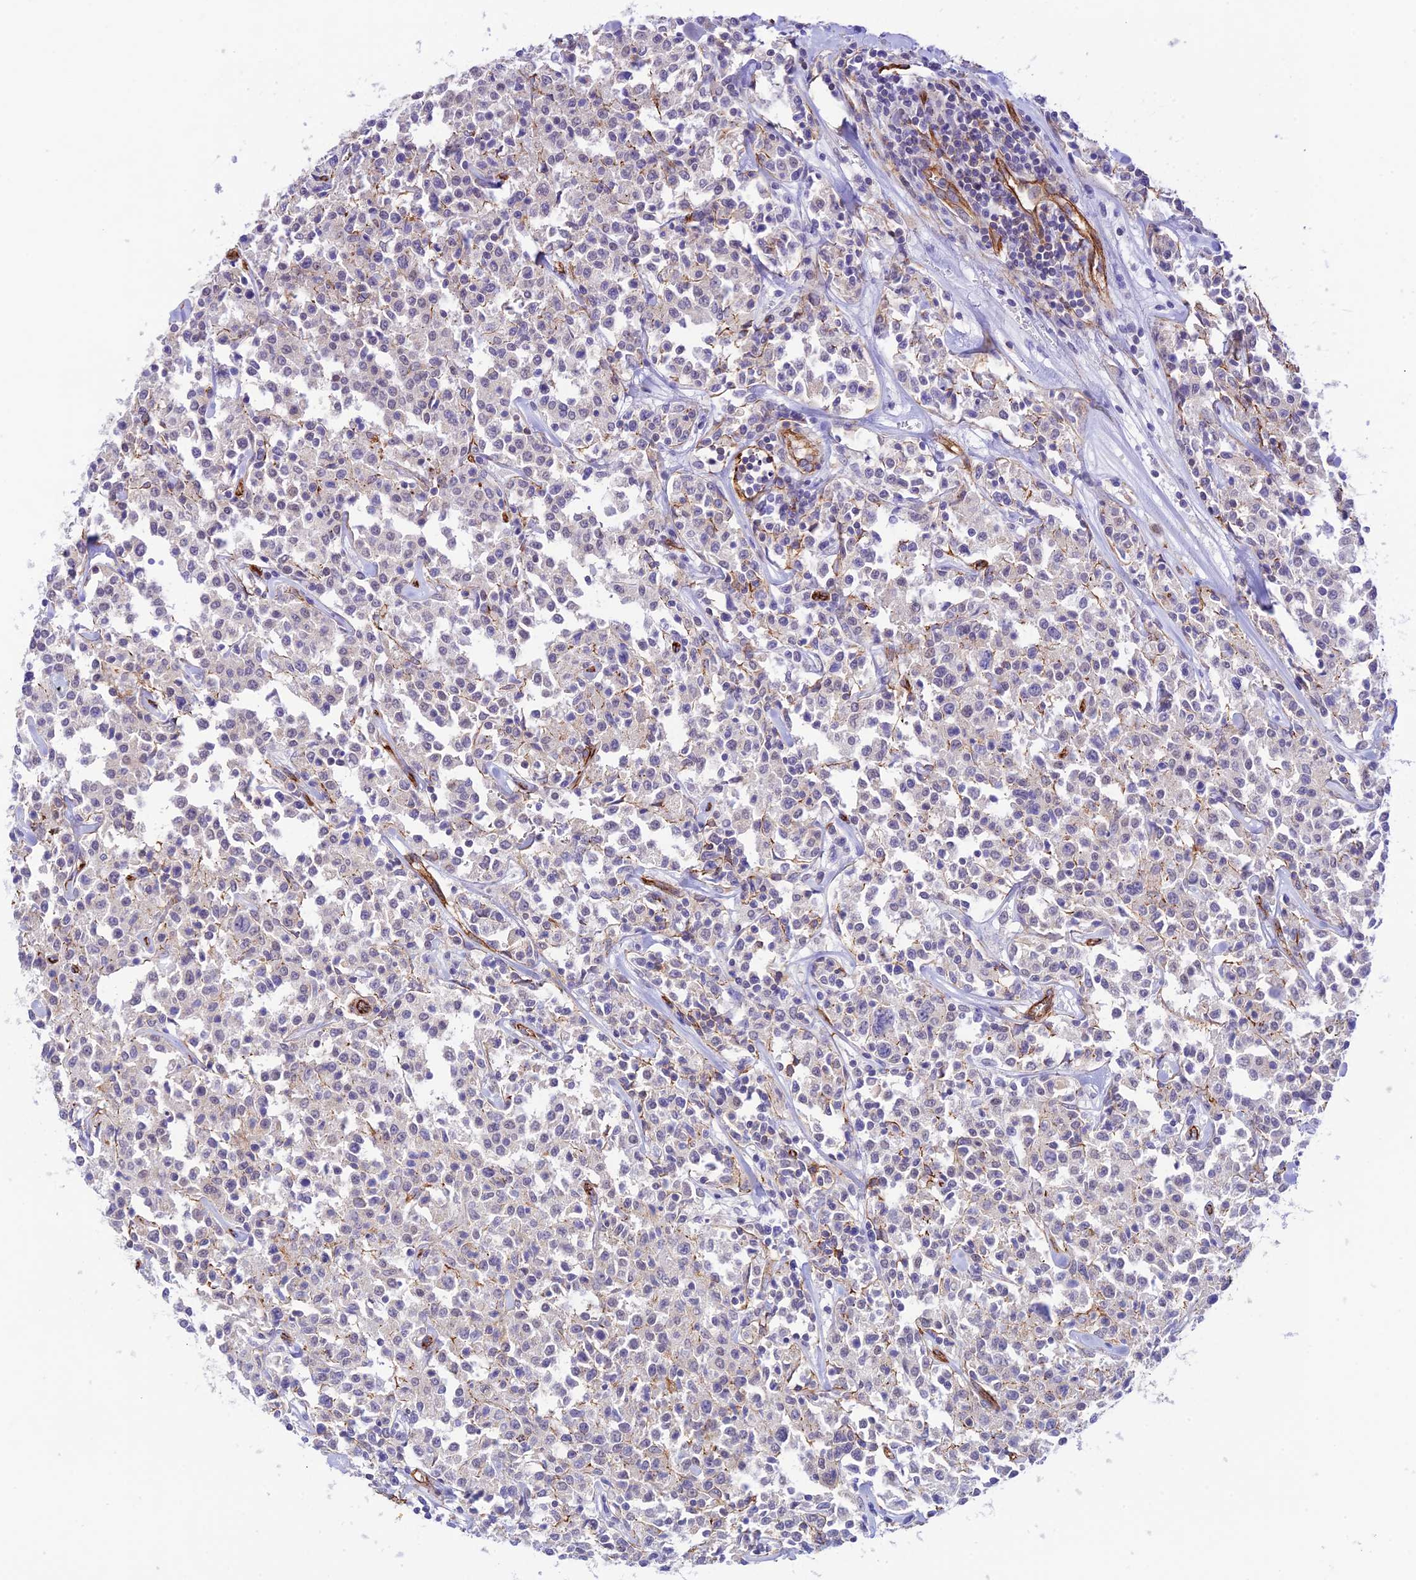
{"staining": {"intensity": "weak", "quantity": "<25%", "location": "cytoplasmic/membranous"}, "tissue": "lymphoma", "cell_type": "Tumor cells", "image_type": "cancer", "snomed": [{"axis": "morphology", "description": "Malignant lymphoma, non-Hodgkin's type, Low grade"}, {"axis": "topography", "description": "Small intestine"}], "caption": "Immunohistochemistry of malignant lymphoma, non-Hodgkin's type (low-grade) exhibits no positivity in tumor cells.", "gene": "YPEL5", "patient": {"sex": "female", "age": 59}}